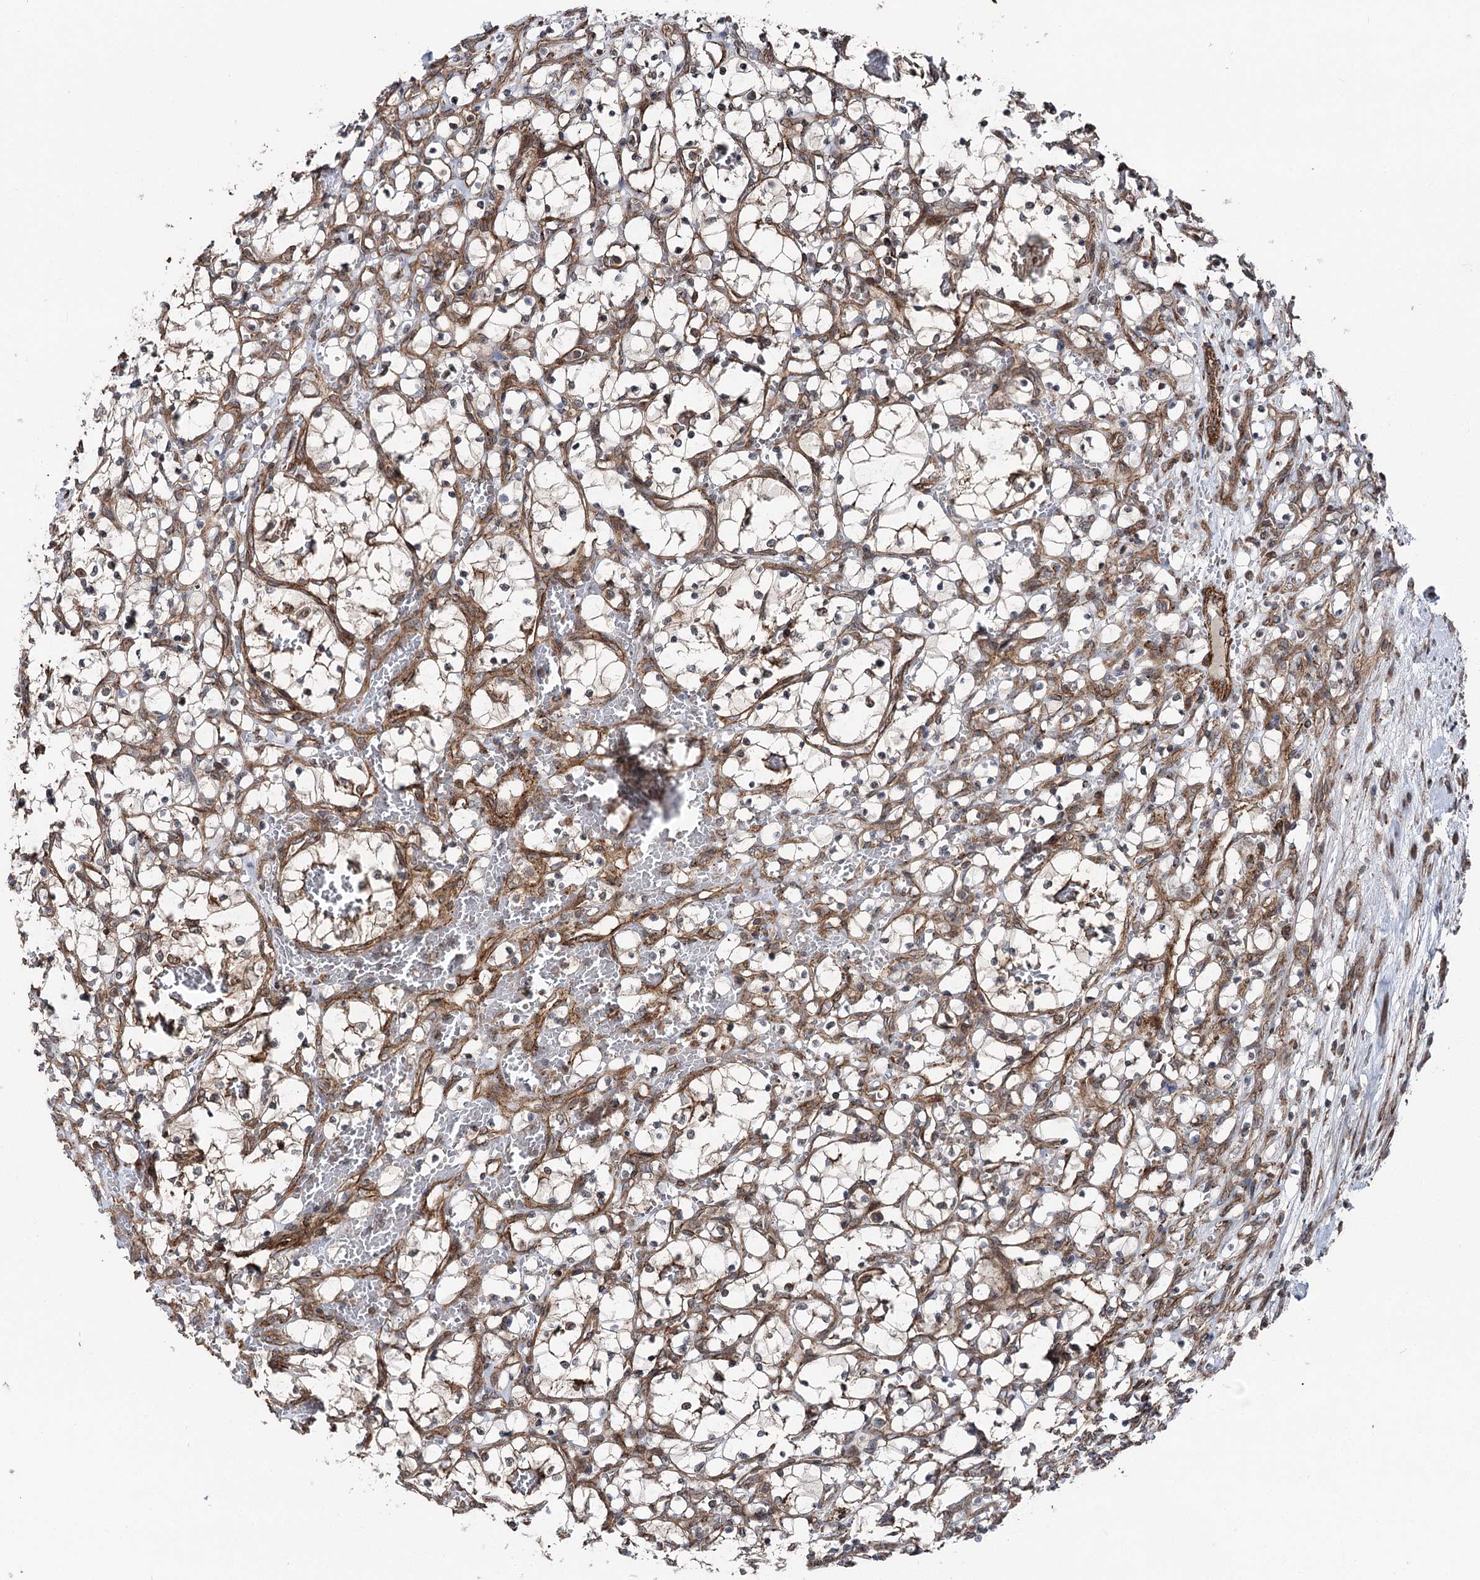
{"staining": {"intensity": "negative", "quantity": "none", "location": "none"}, "tissue": "renal cancer", "cell_type": "Tumor cells", "image_type": "cancer", "snomed": [{"axis": "morphology", "description": "Adenocarcinoma, NOS"}, {"axis": "topography", "description": "Kidney"}], "caption": "A micrograph of renal cancer (adenocarcinoma) stained for a protein reveals no brown staining in tumor cells.", "gene": "ITFG2", "patient": {"sex": "female", "age": 69}}